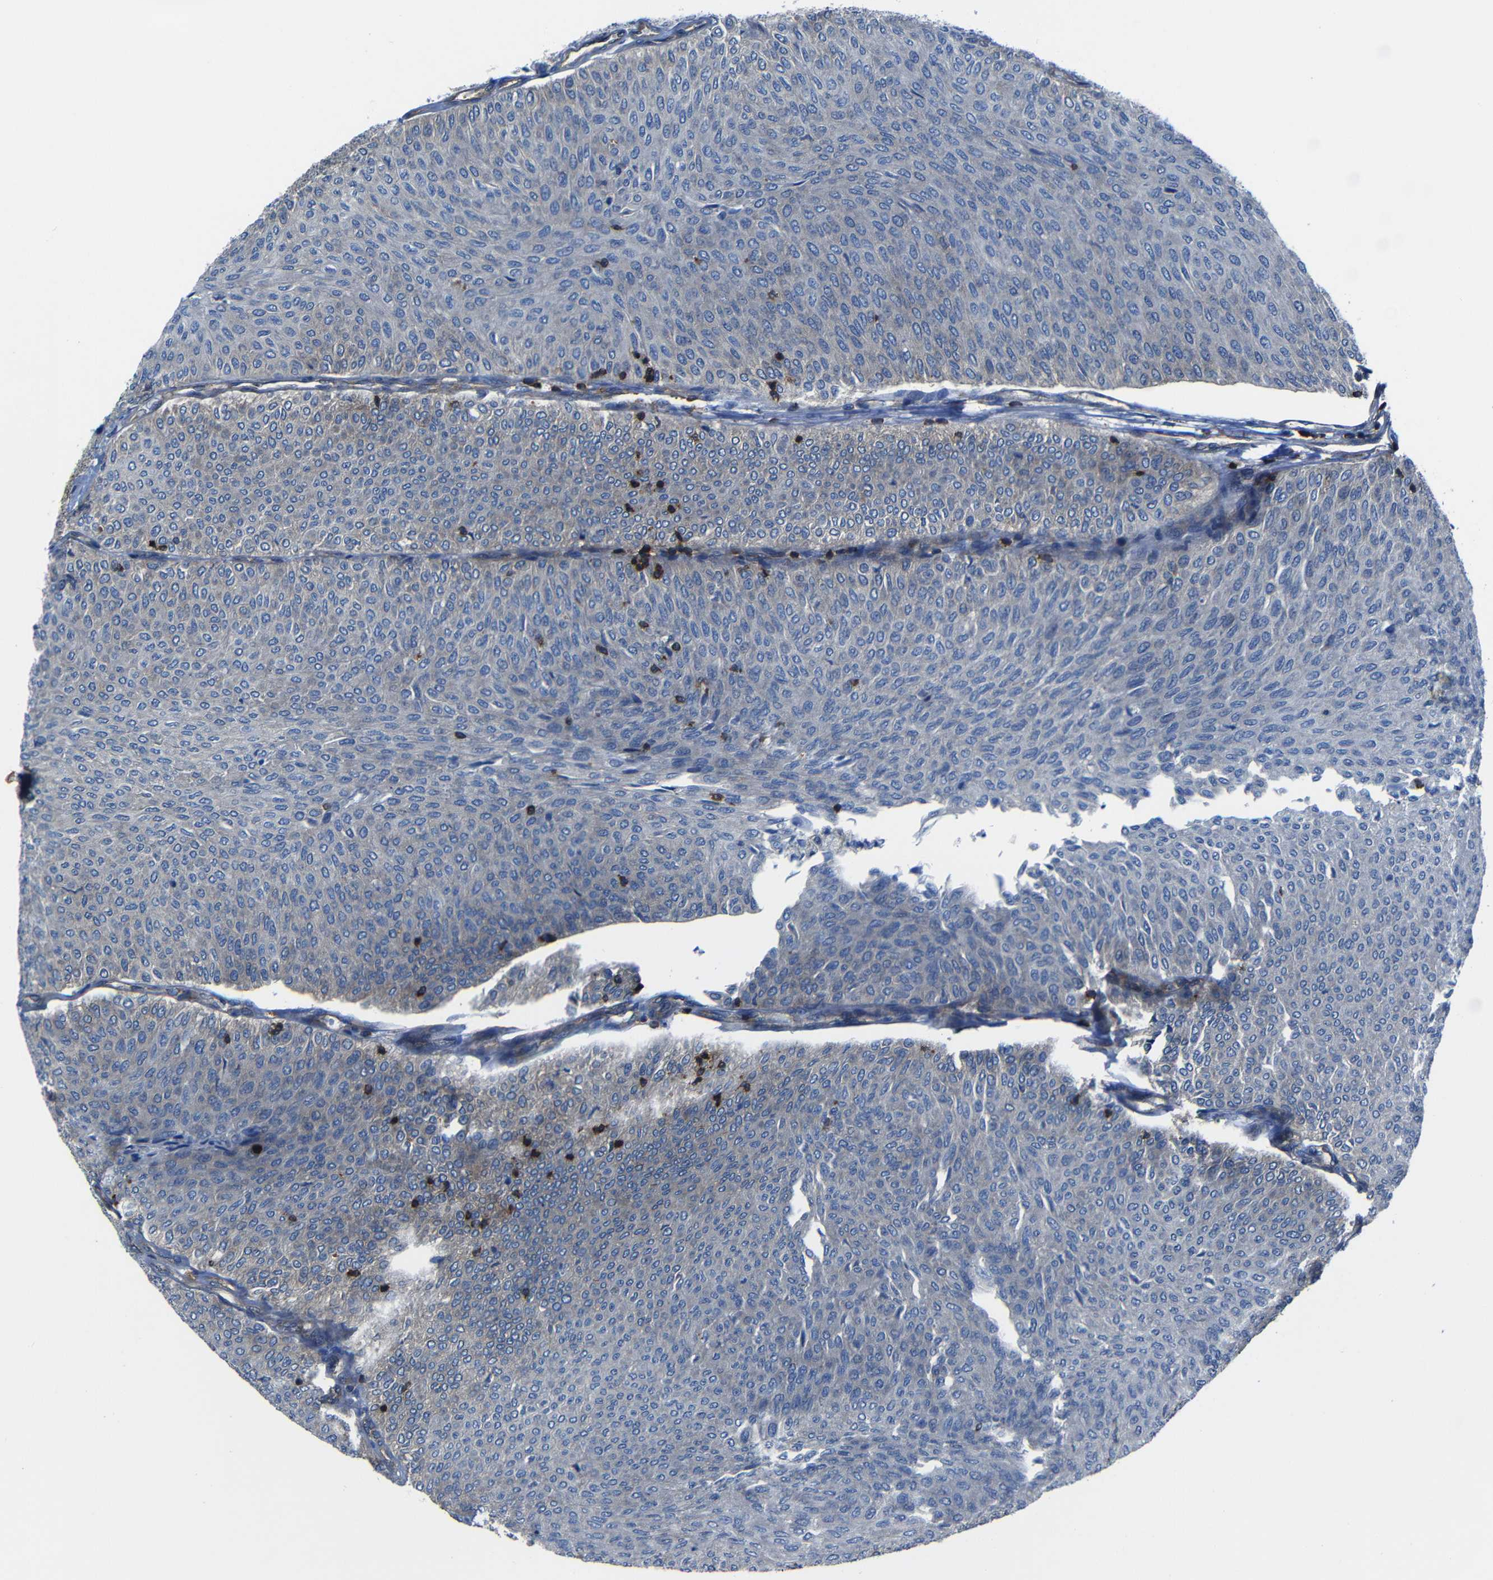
{"staining": {"intensity": "weak", "quantity": "<25%", "location": "cytoplasmic/membranous"}, "tissue": "urothelial cancer", "cell_type": "Tumor cells", "image_type": "cancer", "snomed": [{"axis": "morphology", "description": "Urothelial carcinoma, Low grade"}, {"axis": "topography", "description": "Urinary bladder"}], "caption": "High magnification brightfield microscopy of urothelial cancer stained with DAB (3,3'-diaminobenzidine) (brown) and counterstained with hematoxylin (blue): tumor cells show no significant positivity.", "gene": "ARHGEF1", "patient": {"sex": "male", "age": 78}}